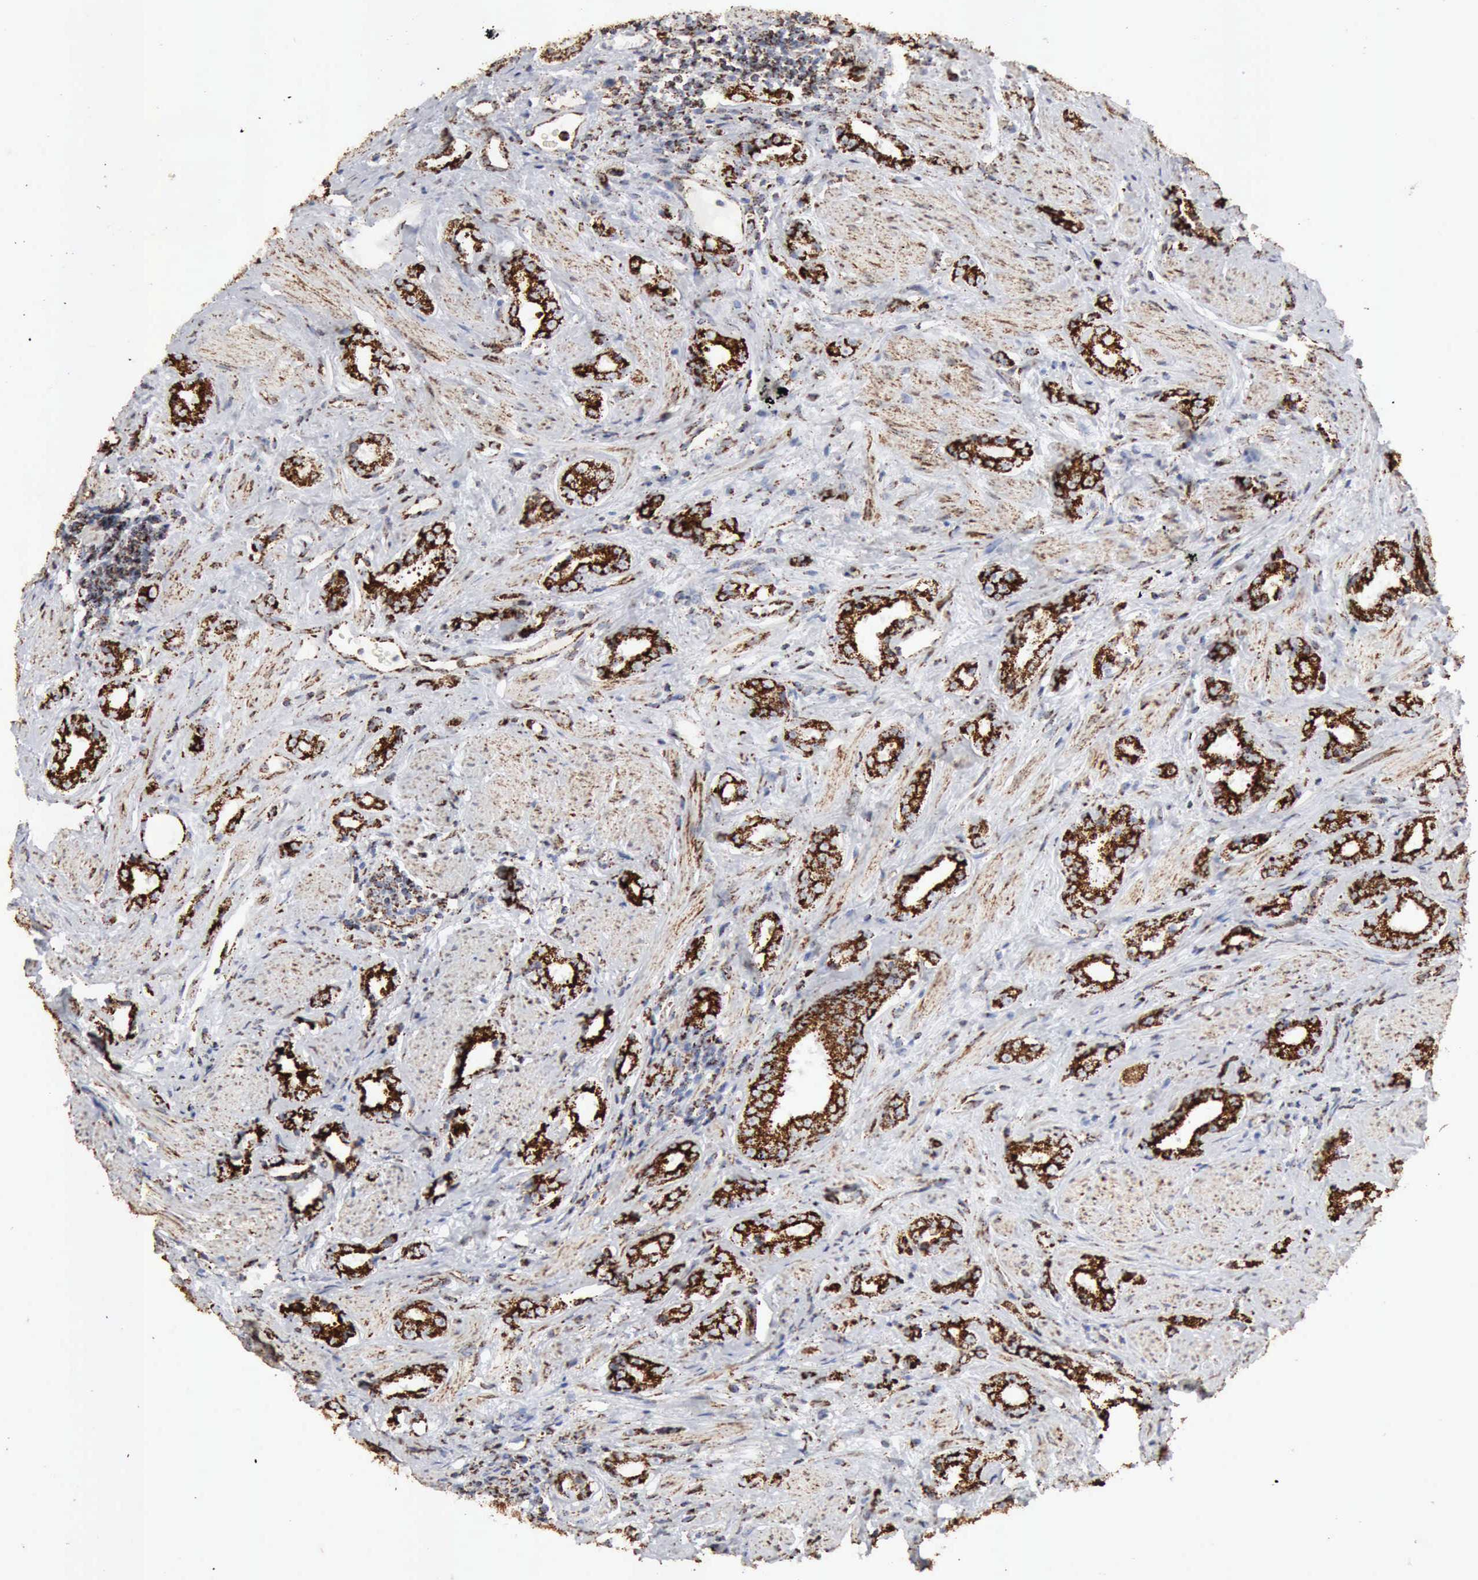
{"staining": {"intensity": "strong", "quantity": ">75%", "location": "cytoplasmic/membranous"}, "tissue": "prostate cancer", "cell_type": "Tumor cells", "image_type": "cancer", "snomed": [{"axis": "morphology", "description": "Adenocarcinoma, Medium grade"}, {"axis": "topography", "description": "Prostate"}], "caption": "Prostate cancer (adenocarcinoma (medium-grade)) stained with a brown dye exhibits strong cytoplasmic/membranous positive expression in about >75% of tumor cells.", "gene": "ACO2", "patient": {"sex": "male", "age": 53}}